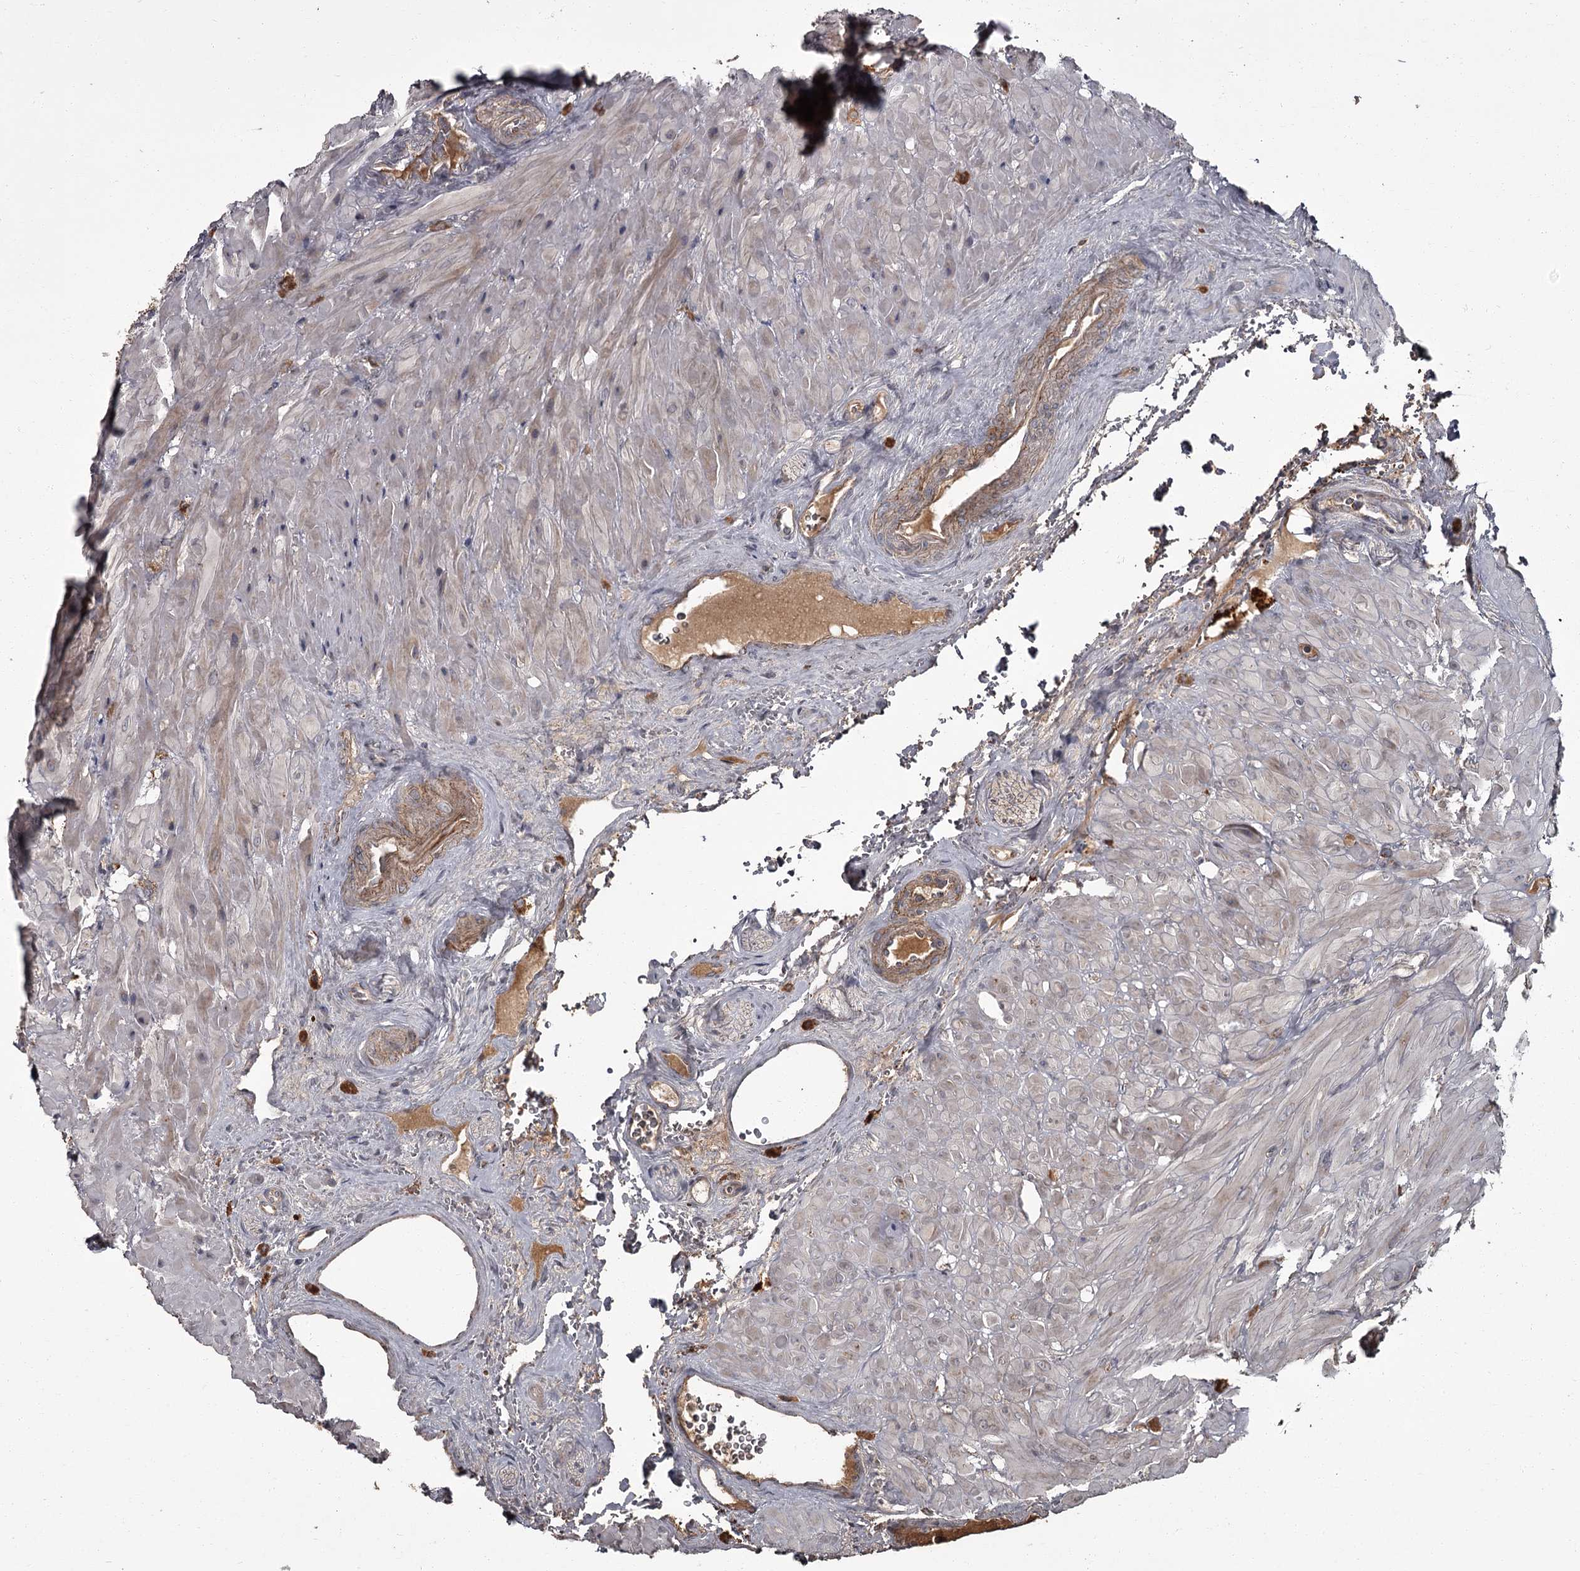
{"staining": {"intensity": "moderate", "quantity": ">75%", "location": "cytoplasmic/membranous"}, "tissue": "seminal vesicle", "cell_type": "Glandular cells", "image_type": "normal", "snomed": [{"axis": "morphology", "description": "Normal tissue, NOS"}, {"axis": "topography", "description": "Seminal veicle"}], "caption": "A brown stain labels moderate cytoplasmic/membranous positivity of a protein in glandular cells of benign human seminal vesicle. The staining is performed using DAB (3,3'-diaminobenzidine) brown chromogen to label protein expression. The nuclei are counter-stained blue using hematoxylin.", "gene": "THAP9", "patient": {"sex": "male", "age": 62}}